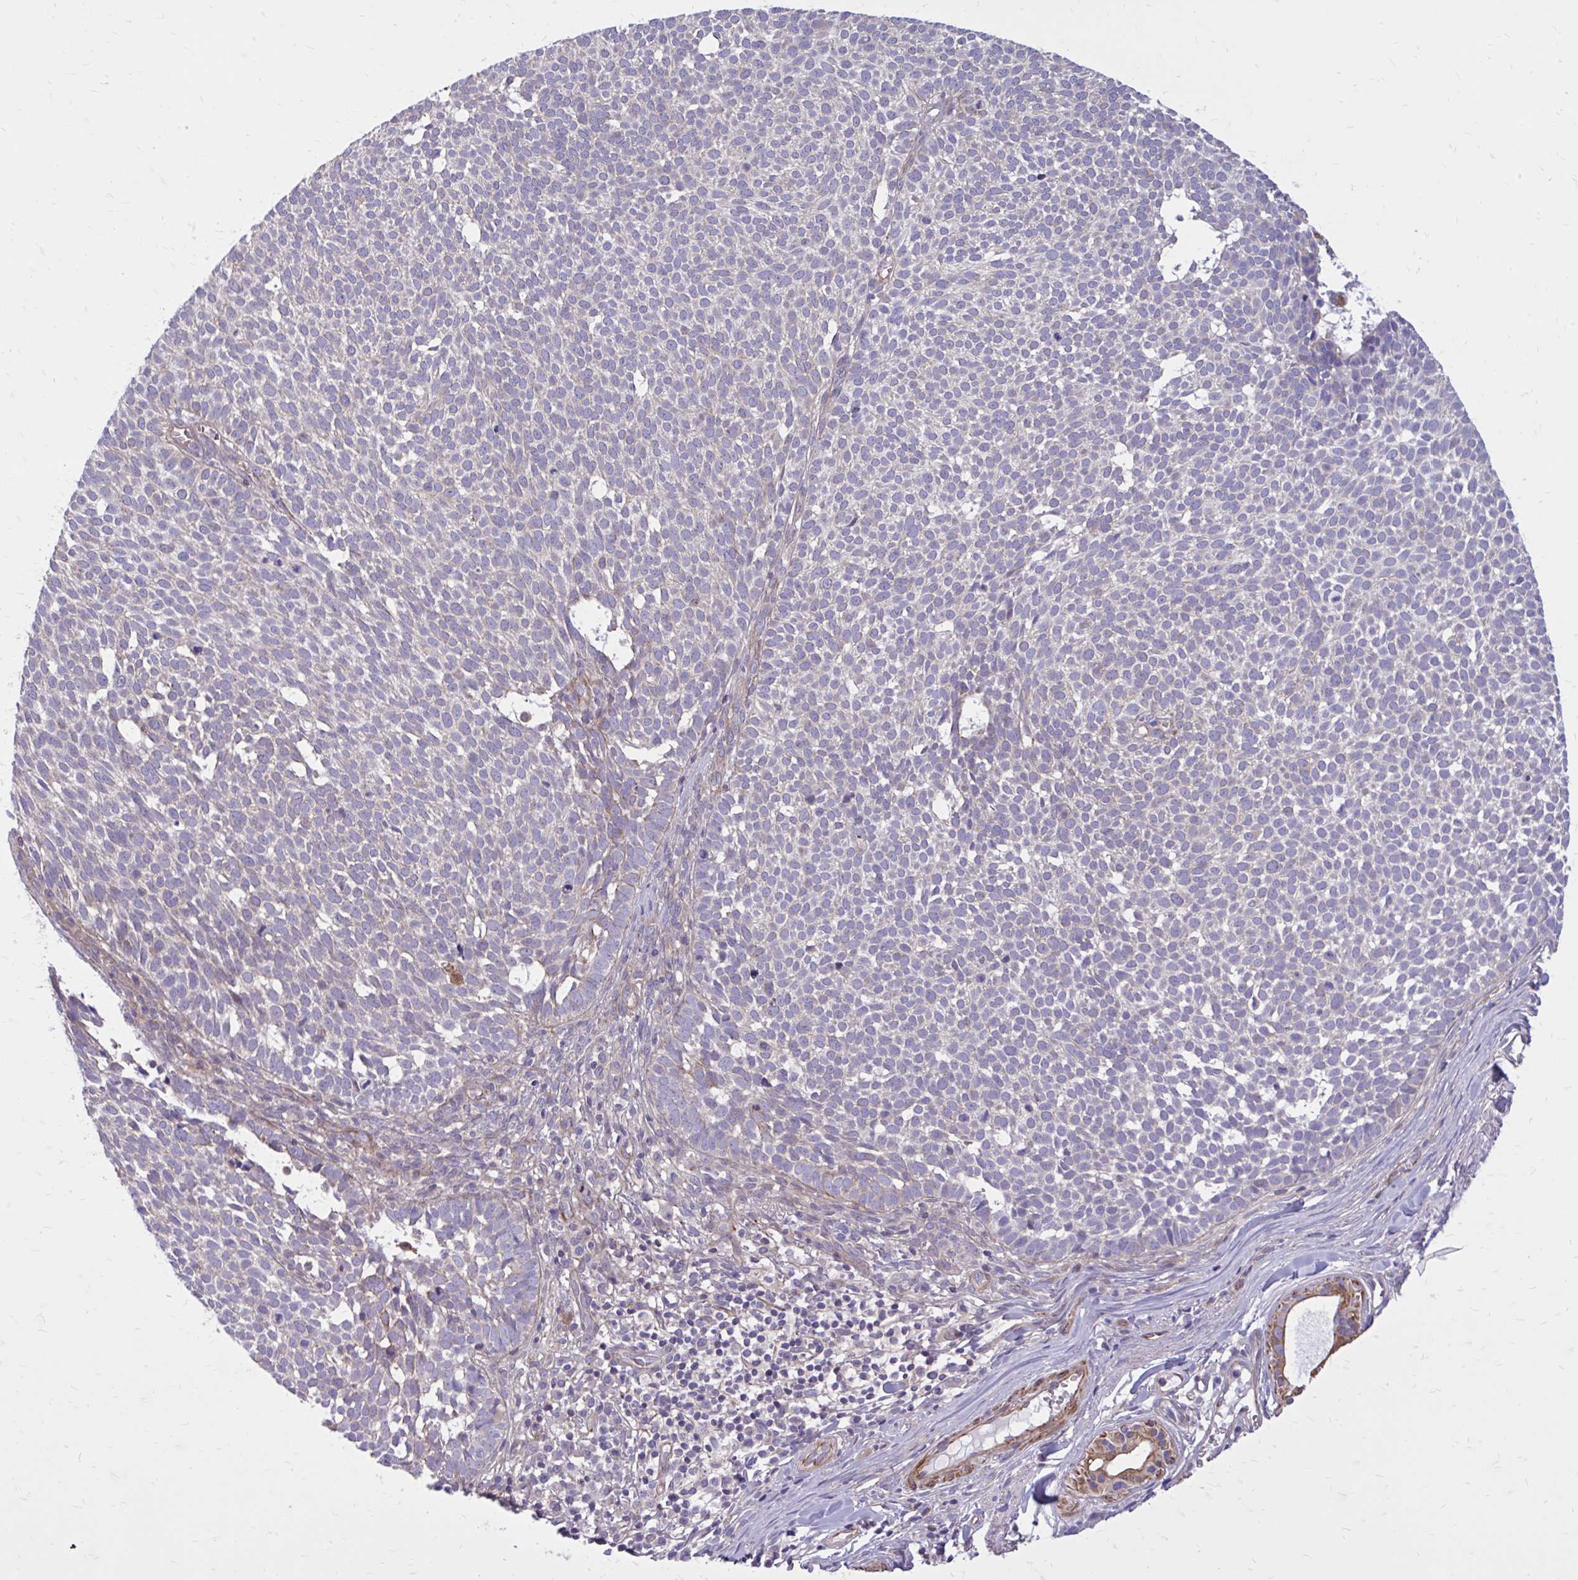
{"staining": {"intensity": "negative", "quantity": "none", "location": "none"}, "tissue": "skin cancer", "cell_type": "Tumor cells", "image_type": "cancer", "snomed": [{"axis": "morphology", "description": "Basal cell carcinoma"}, {"axis": "topography", "description": "Skin"}], "caption": "The photomicrograph exhibits no significant expression in tumor cells of skin cancer. The staining was performed using DAB (3,3'-diaminobenzidine) to visualize the protein expression in brown, while the nuclei were stained in blue with hematoxylin (Magnification: 20x).", "gene": "FAP", "patient": {"sex": "male", "age": 63}}